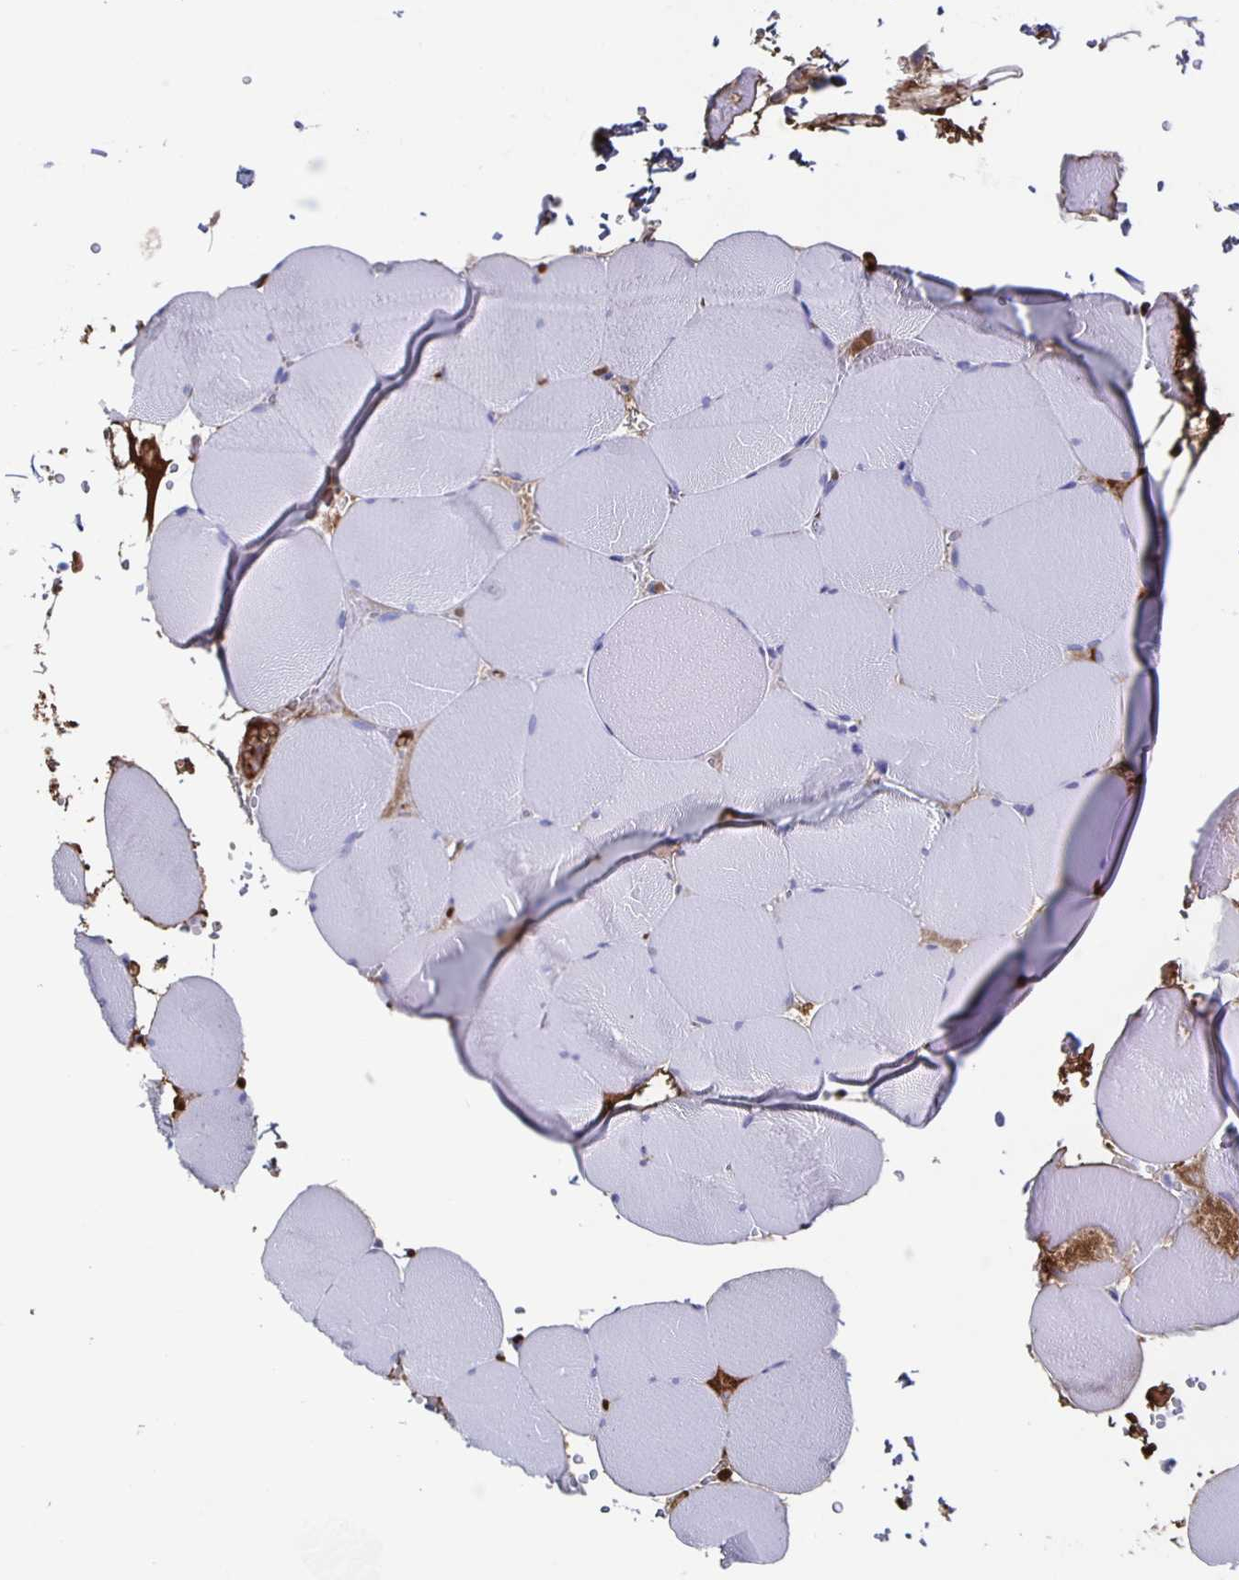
{"staining": {"intensity": "negative", "quantity": "none", "location": "none"}, "tissue": "skeletal muscle", "cell_type": "Myocytes", "image_type": "normal", "snomed": [{"axis": "morphology", "description": "Normal tissue, NOS"}, {"axis": "topography", "description": "Skeletal muscle"}, {"axis": "topography", "description": "Head-Neck"}], "caption": "High power microscopy histopathology image of an immunohistochemistry (IHC) photomicrograph of unremarkable skeletal muscle, revealing no significant staining in myocytes.", "gene": "FGA", "patient": {"sex": "male", "age": 66}}